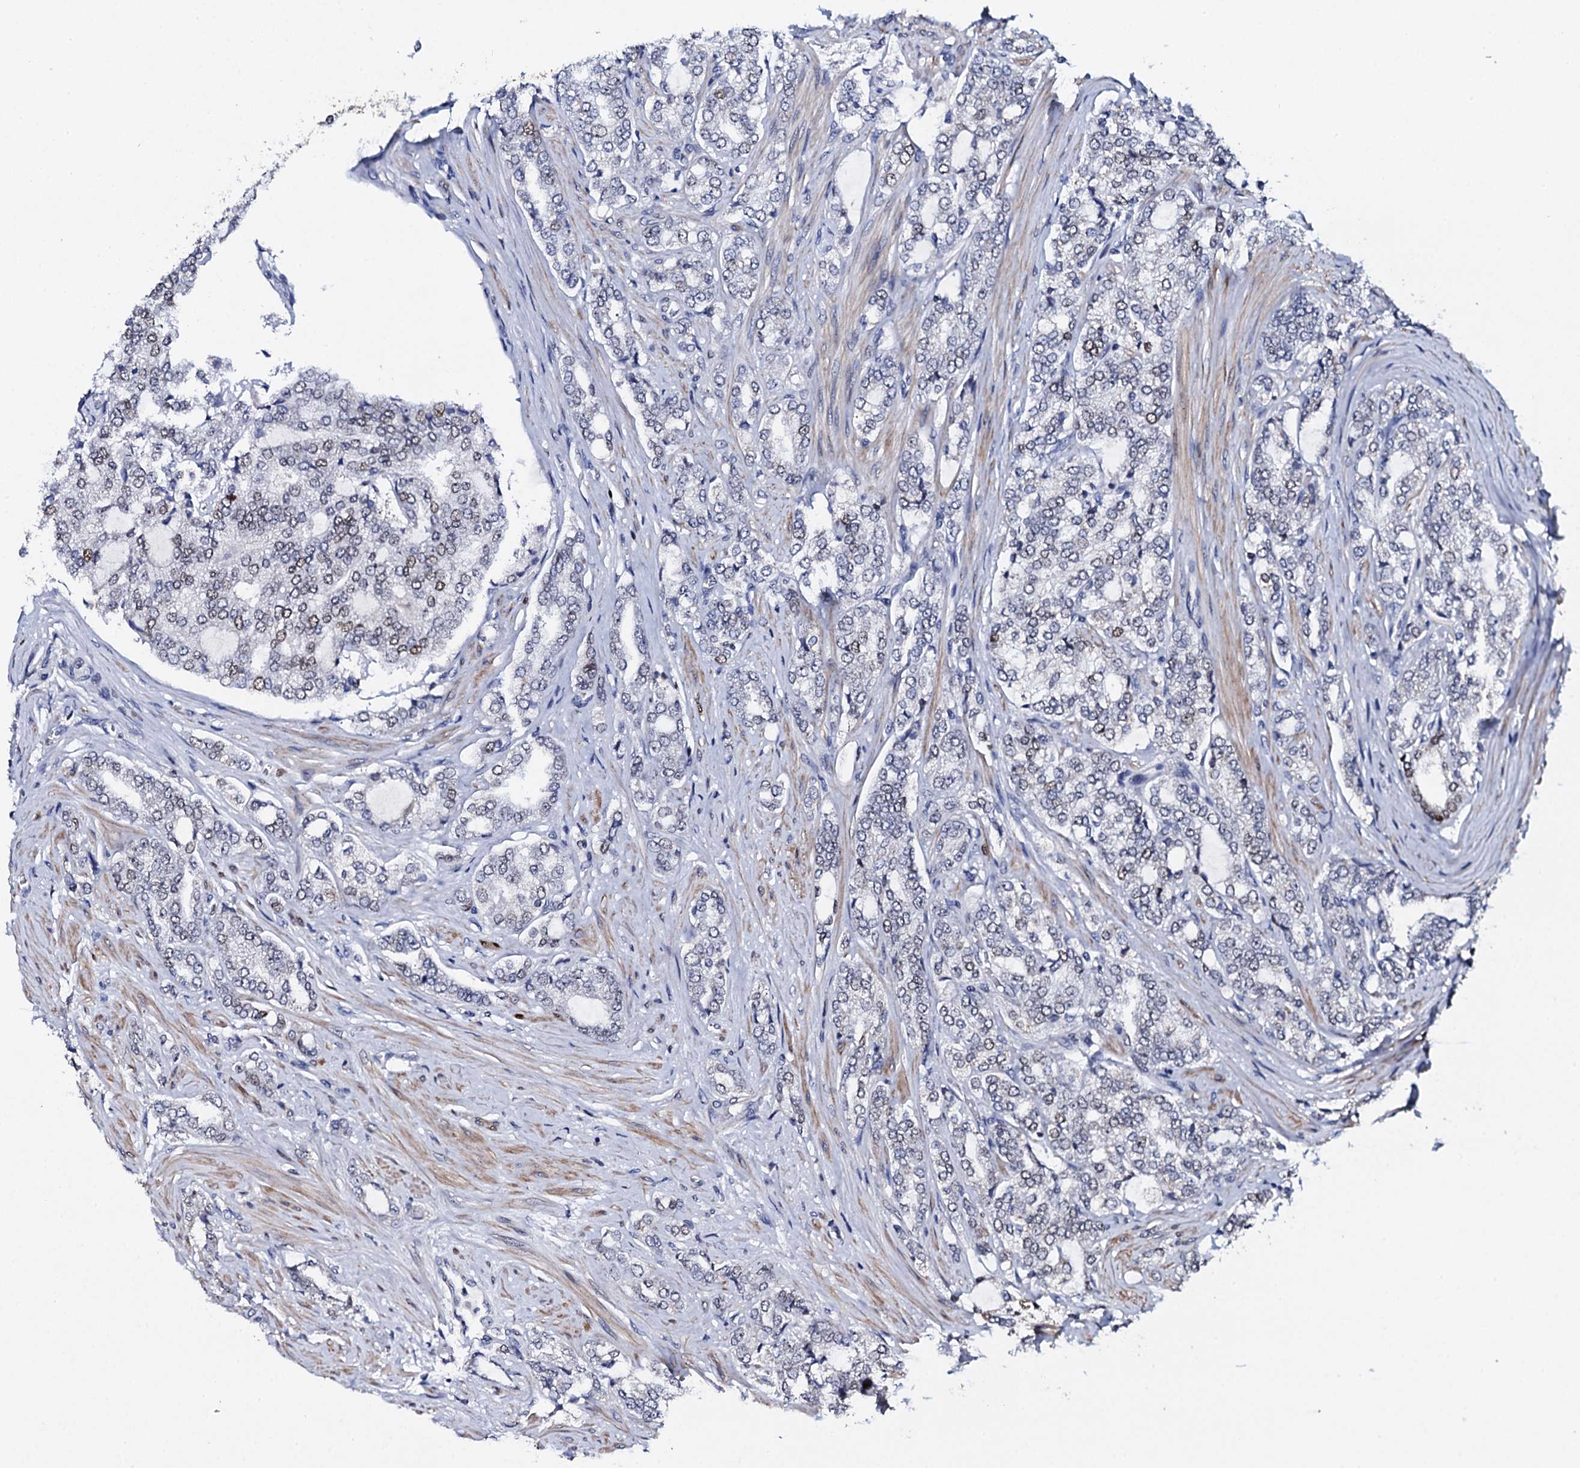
{"staining": {"intensity": "weak", "quantity": "<25%", "location": "nuclear"}, "tissue": "prostate cancer", "cell_type": "Tumor cells", "image_type": "cancer", "snomed": [{"axis": "morphology", "description": "Adenocarcinoma, High grade"}, {"axis": "topography", "description": "Prostate"}], "caption": "Immunohistochemistry micrograph of neoplastic tissue: human prostate cancer stained with DAB demonstrates no significant protein expression in tumor cells.", "gene": "NPM2", "patient": {"sex": "male", "age": 64}}